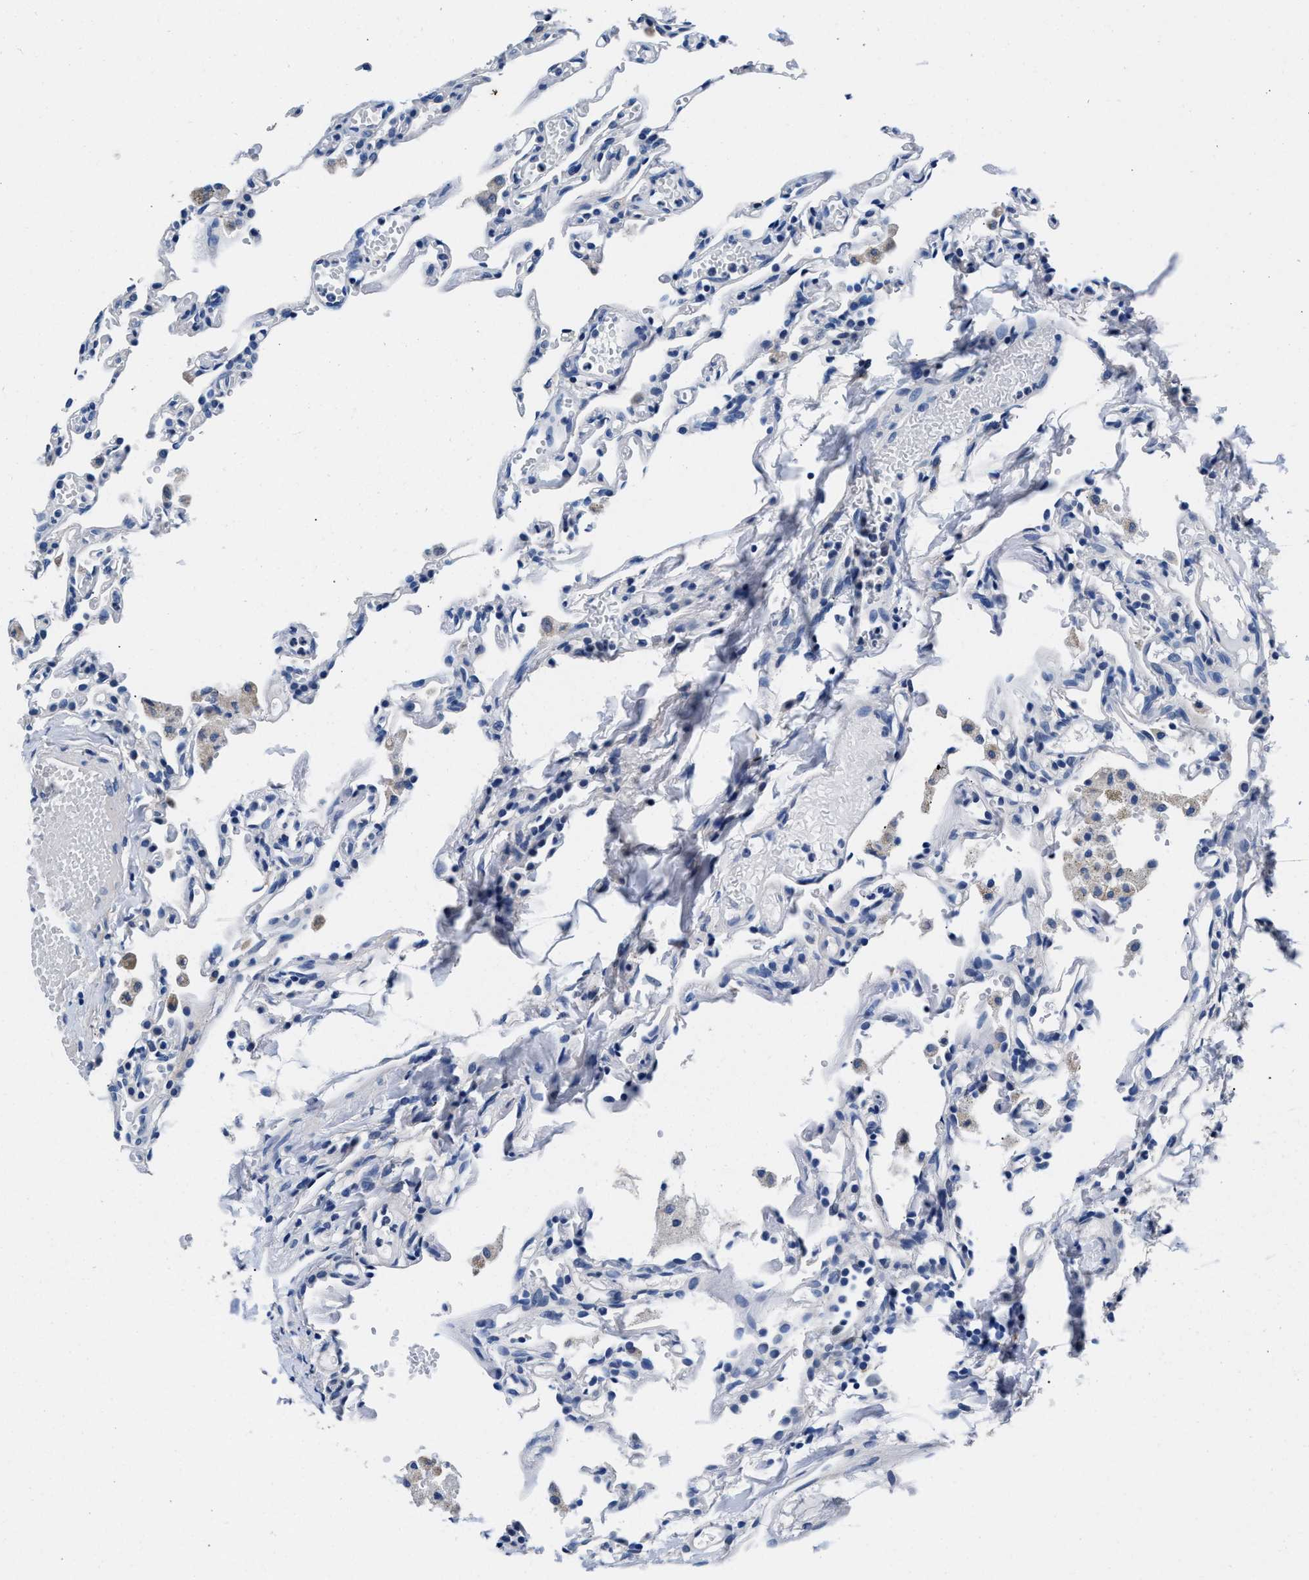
{"staining": {"intensity": "negative", "quantity": "none", "location": "none"}, "tissue": "lung", "cell_type": "Alveolar cells", "image_type": "normal", "snomed": [{"axis": "morphology", "description": "Normal tissue, NOS"}, {"axis": "topography", "description": "Lung"}], "caption": "The micrograph shows no significant expression in alveolar cells of lung. The staining was performed using DAB (3,3'-diaminobenzidine) to visualize the protein expression in brown, while the nuclei were stained in blue with hematoxylin (Magnification: 20x).", "gene": "GSTM1", "patient": {"sex": "male", "age": 21}}